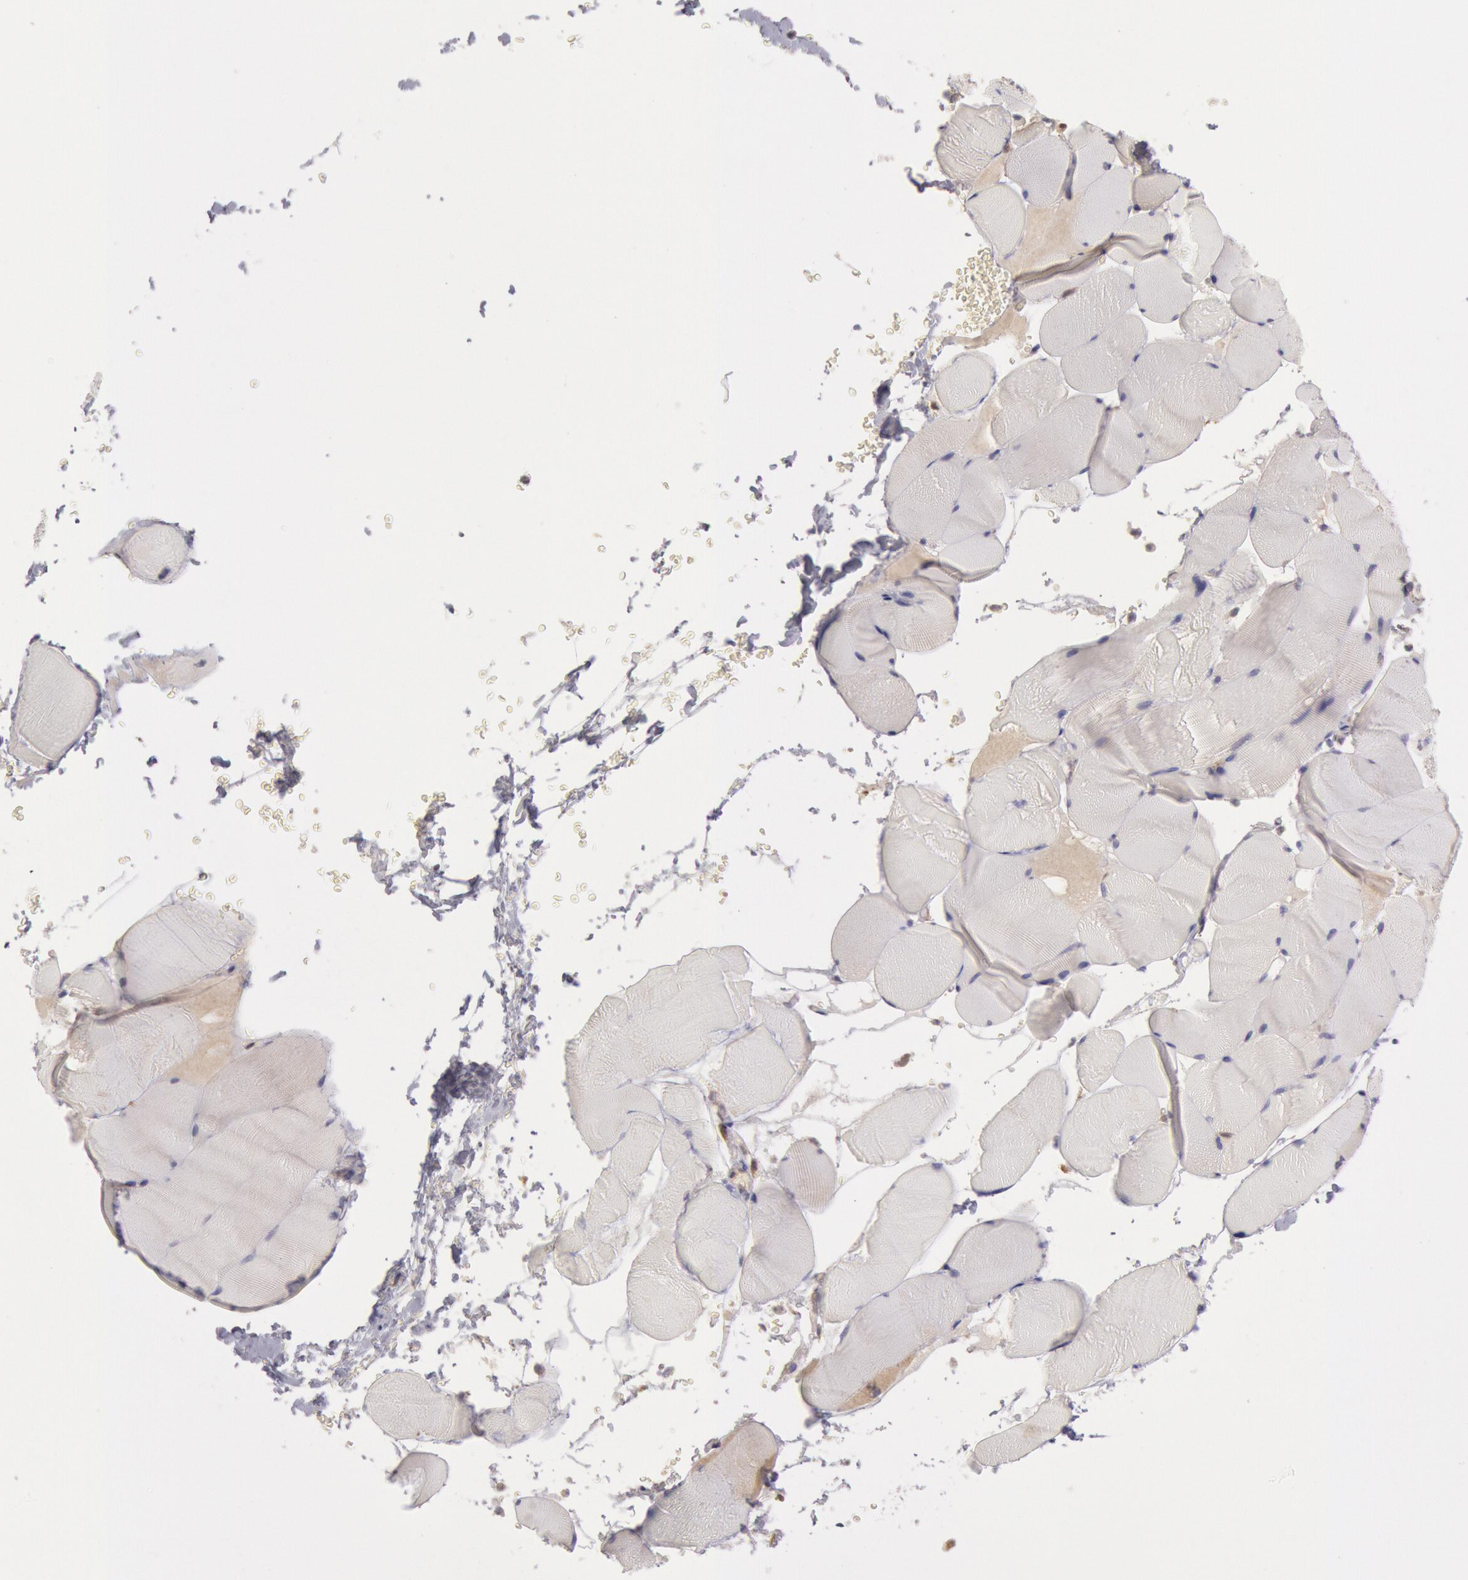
{"staining": {"intensity": "negative", "quantity": "none", "location": "none"}, "tissue": "skeletal muscle", "cell_type": "Myocytes", "image_type": "normal", "snomed": [{"axis": "morphology", "description": "Normal tissue, NOS"}, {"axis": "topography", "description": "Skeletal muscle"}], "caption": "A high-resolution photomicrograph shows IHC staining of normal skeletal muscle, which shows no significant positivity in myocytes. The staining is performed using DAB brown chromogen with nuclei counter-stained in using hematoxylin.", "gene": "MPST", "patient": {"sex": "male", "age": 62}}